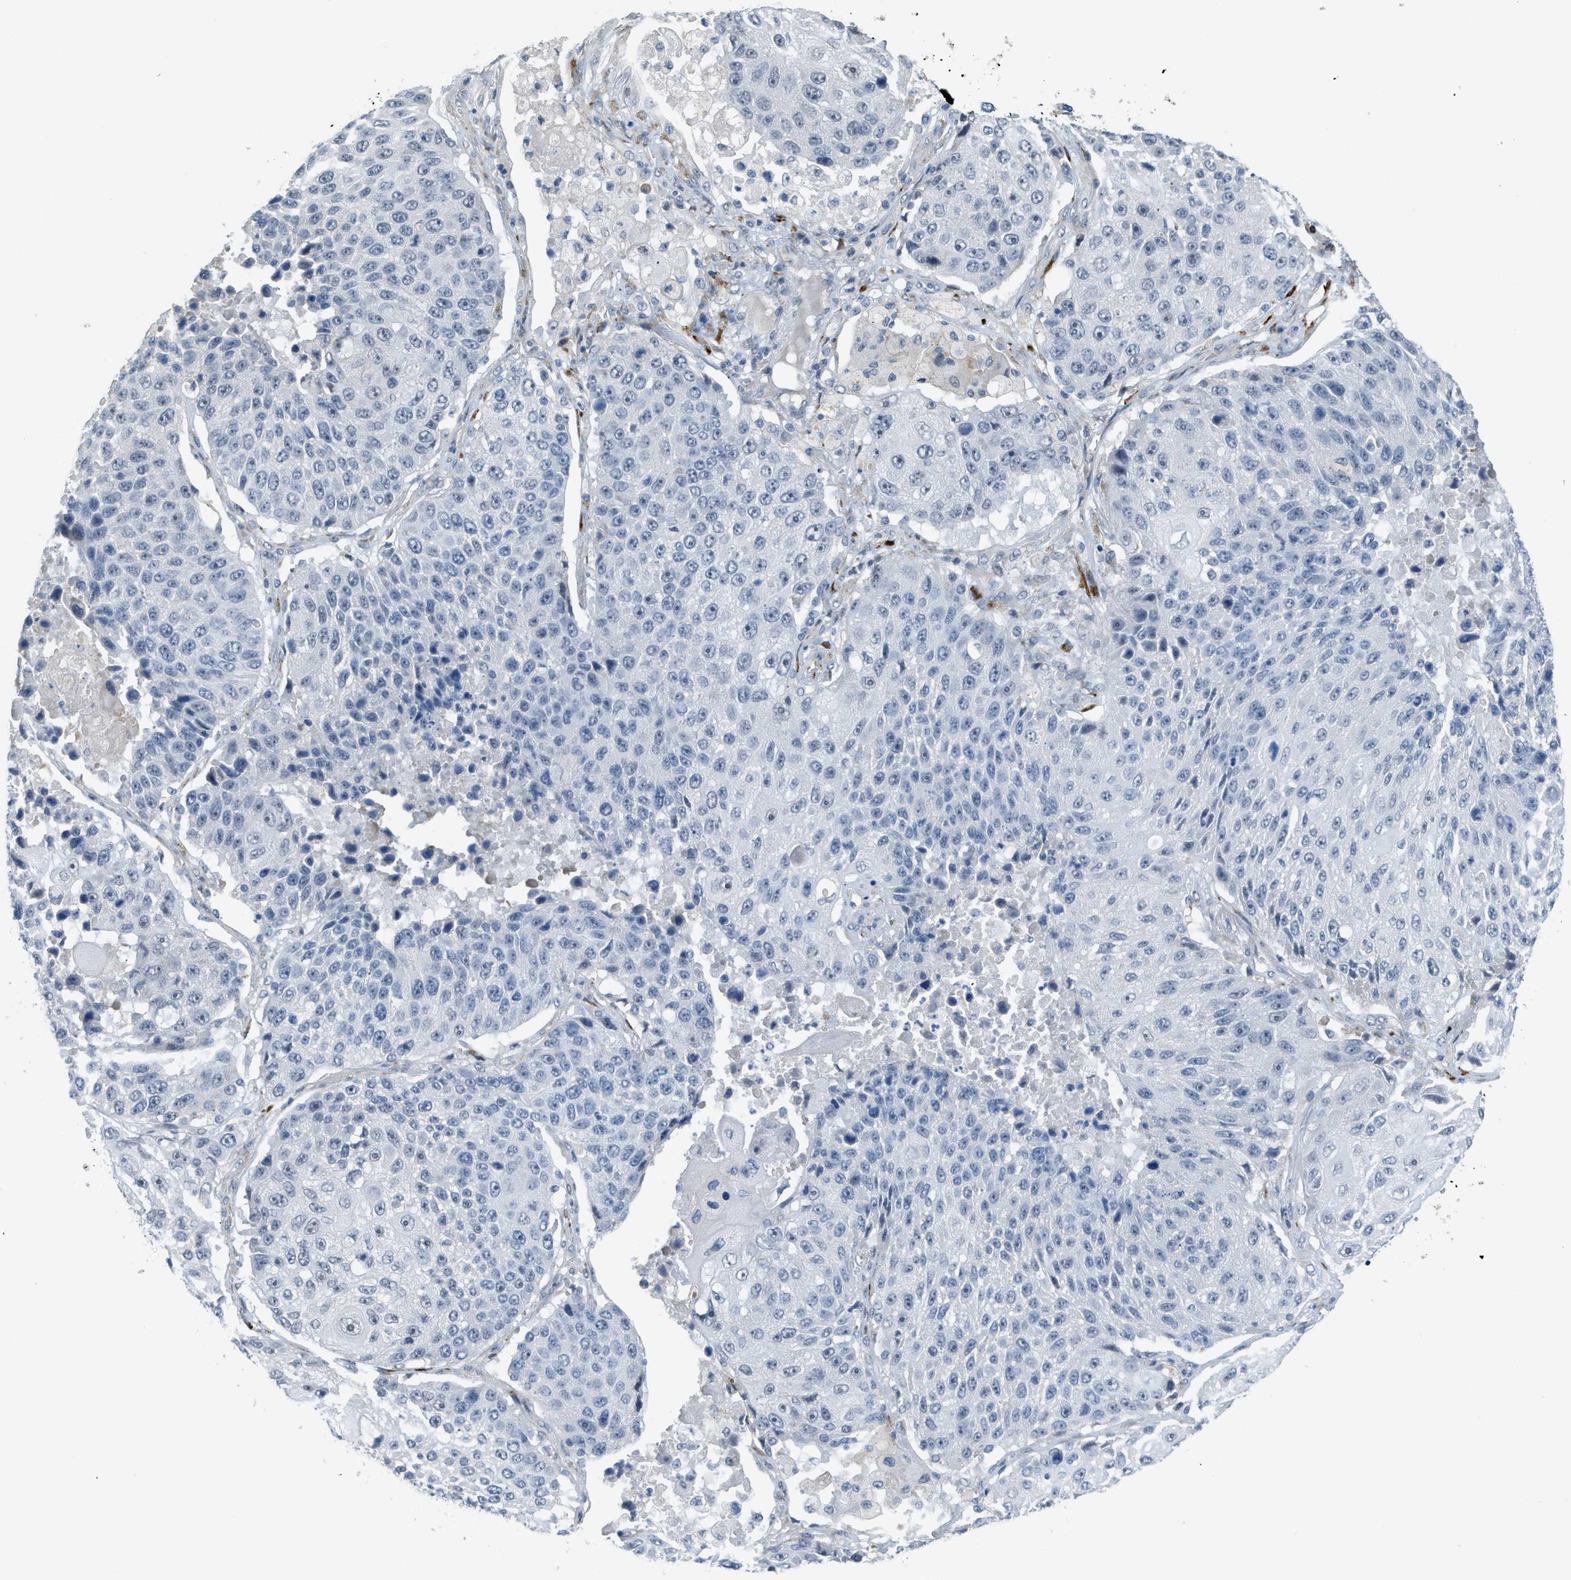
{"staining": {"intensity": "negative", "quantity": "none", "location": "none"}, "tissue": "lung cancer", "cell_type": "Tumor cells", "image_type": "cancer", "snomed": [{"axis": "morphology", "description": "Squamous cell carcinoma, NOS"}, {"axis": "topography", "description": "Lung"}], "caption": "Protein analysis of squamous cell carcinoma (lung) displays no significant expression in tumor cells.", "gene": "TMEM154", "patient": {"sex": "male", "age": 61}}